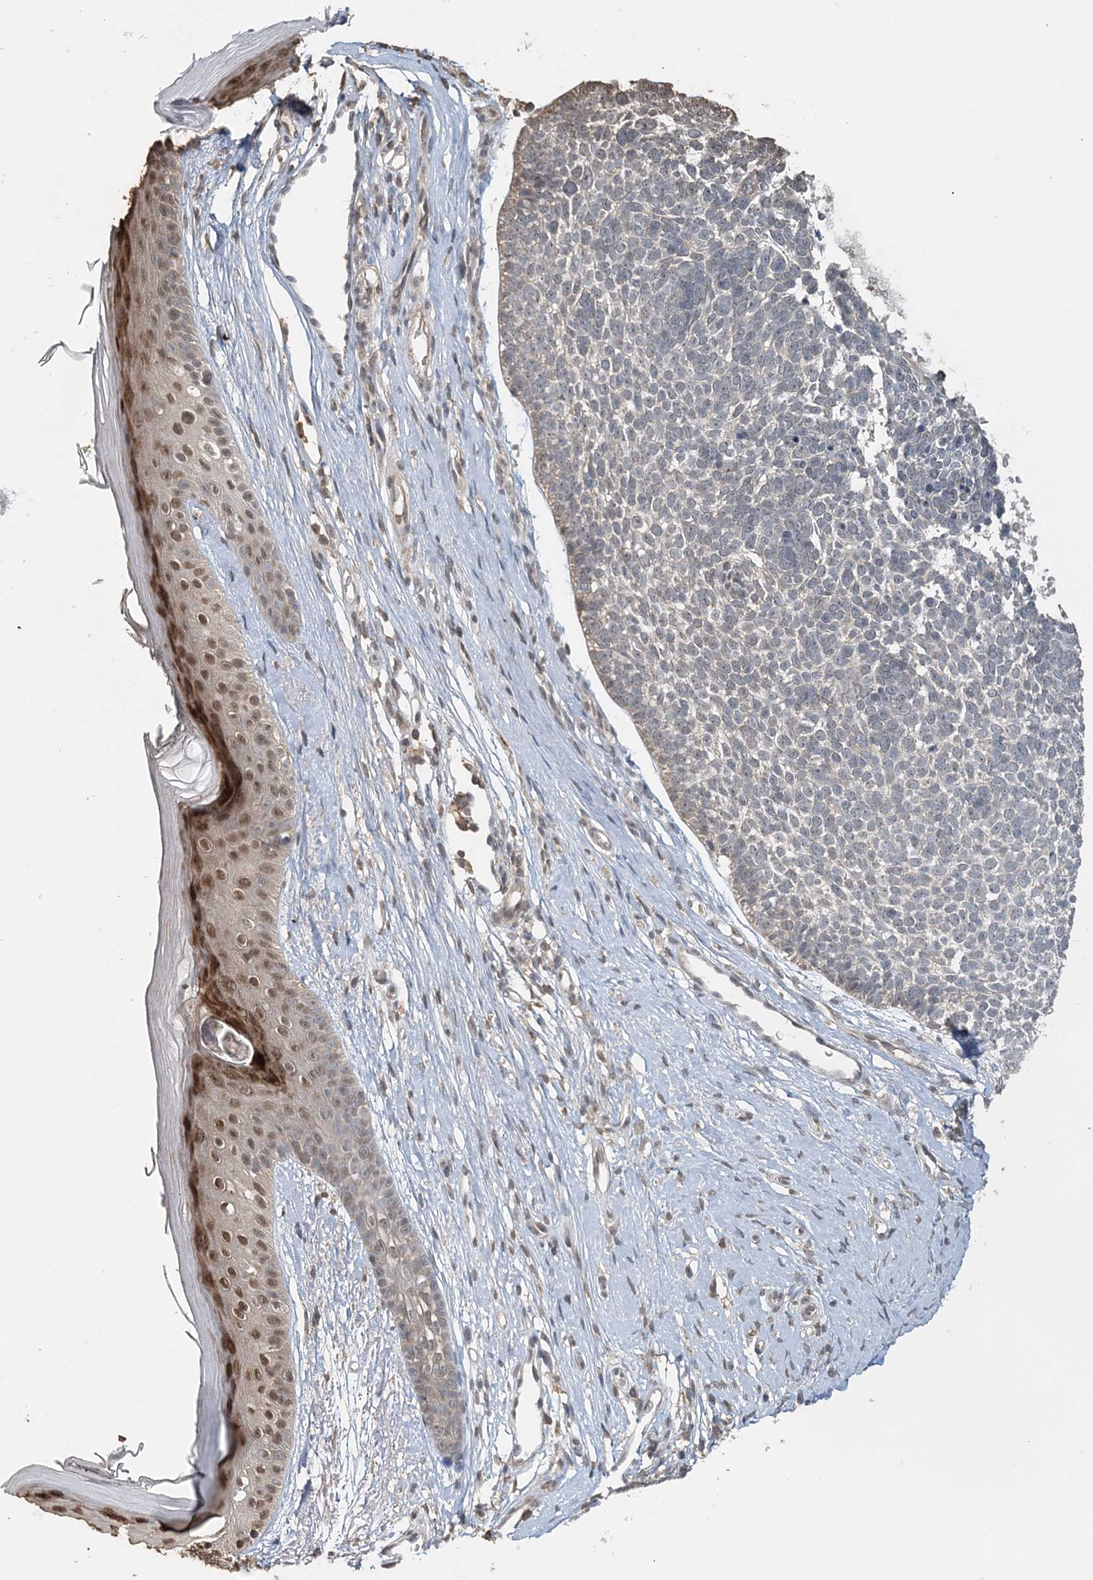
{"staining": {"intensity": "negative", "quantity": "none", "location": "none"}, "tissue": "skin cancer", "cell_type": "Tumor cells", "image_type": "cancer", "snomed": [{"axis": "morphology", "description": "Basal cell carcinoma"}, {"axis": "topography", "description": "Skin"}], "caption": "The immunohistochemistry (IHC) image has no significant positivity in tumor cells of skin basal cell carcinoma tissue.", "gene": "FAM110A", "patient": {"sex": "female", "age": 81}}